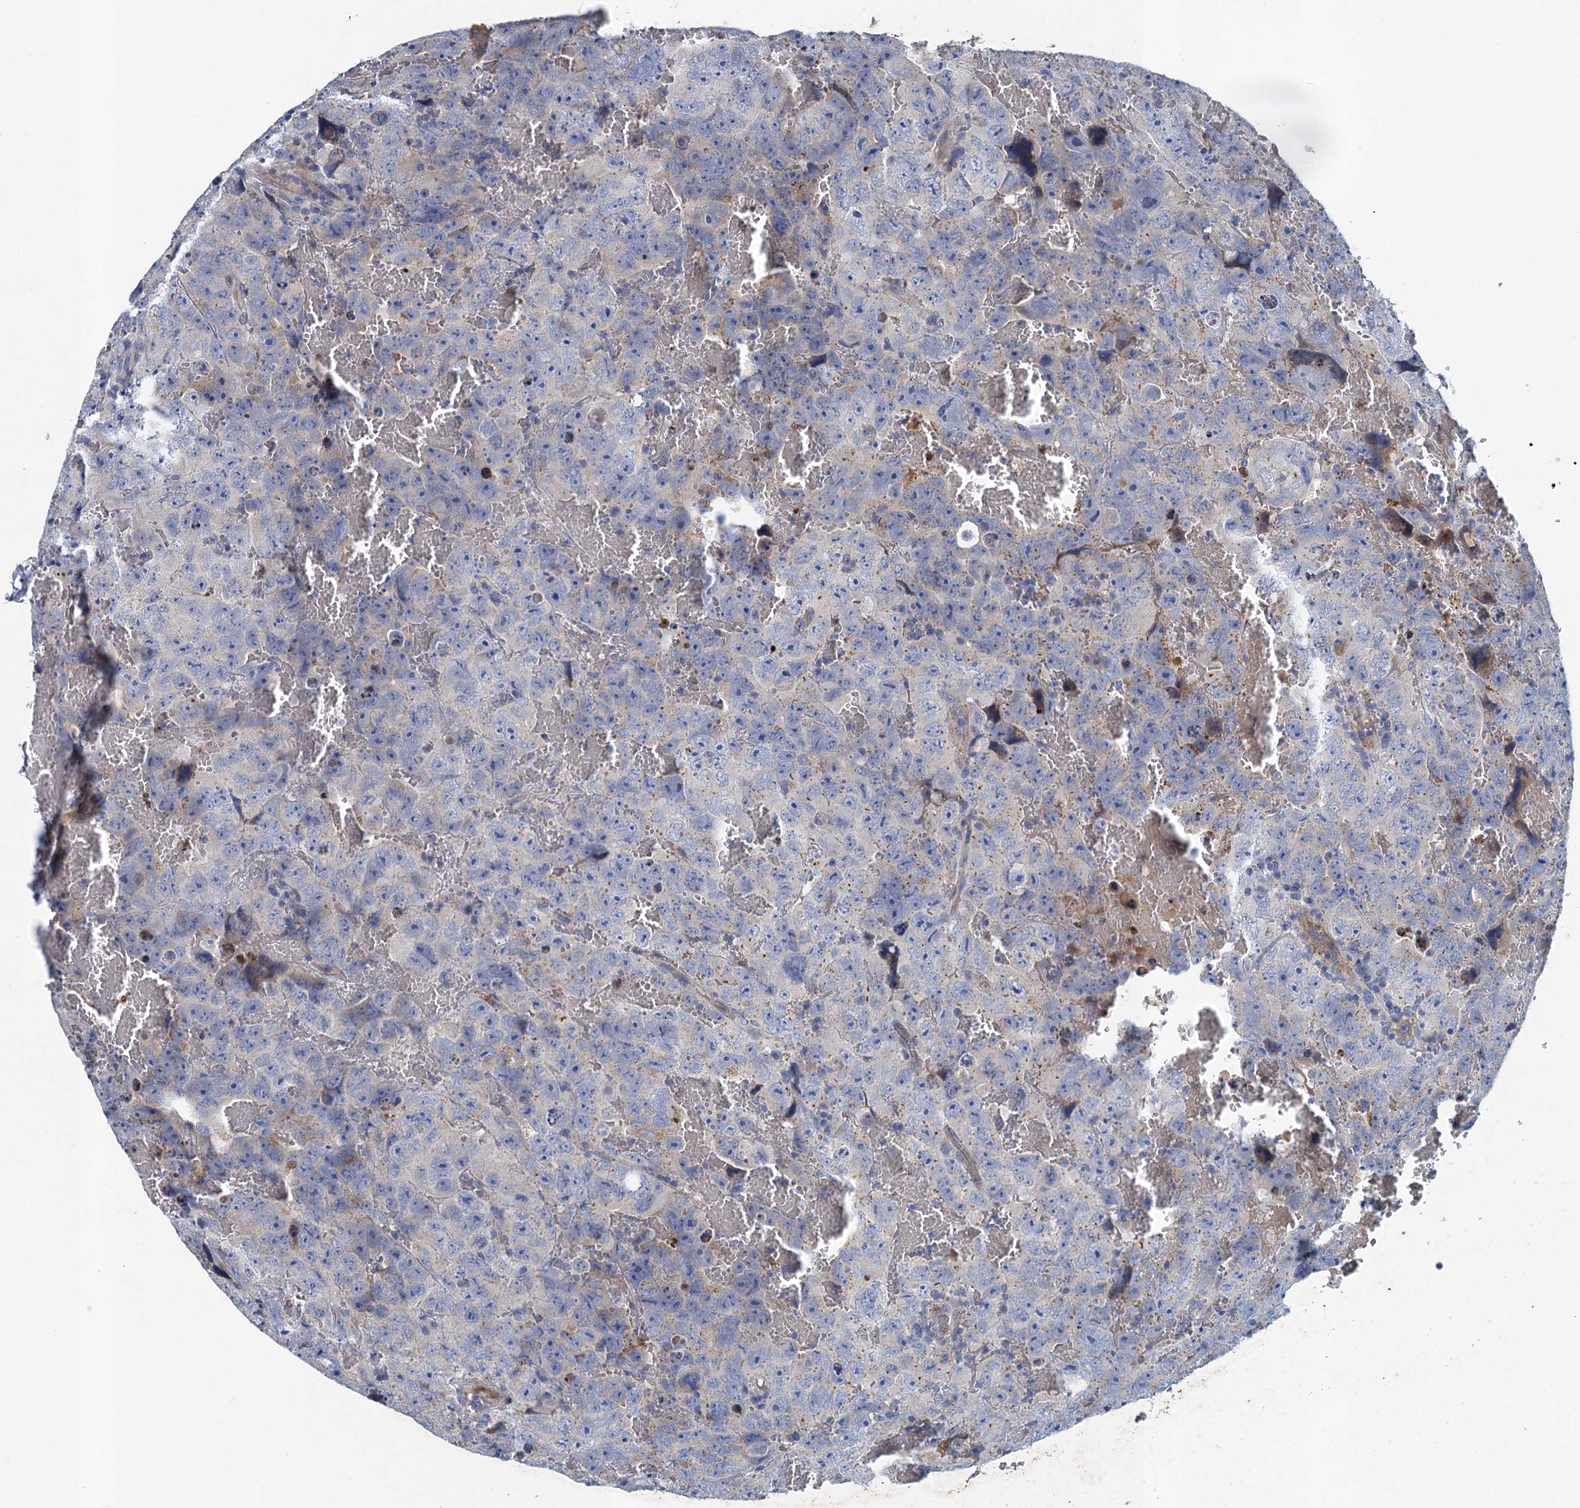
{"staining": {"intensity": "negative", "quantity": "none", "location": "none"}, "tissue": "testis cancer", "cell_type": "Tumor cells", "image_type": "cancer", "snomed": [{"axis": "morphology", "description": "Carcinoma, Embryonal, NOS"}, {"axis": "topography", "description": "Testis"}], "caption": "An image of testis cancer (embryonal carcinoma) stained for a protein reveals no brown staining in tumor cells.", "gene": "TPCN1", "patient": {"sex": "male", "age": 45}}